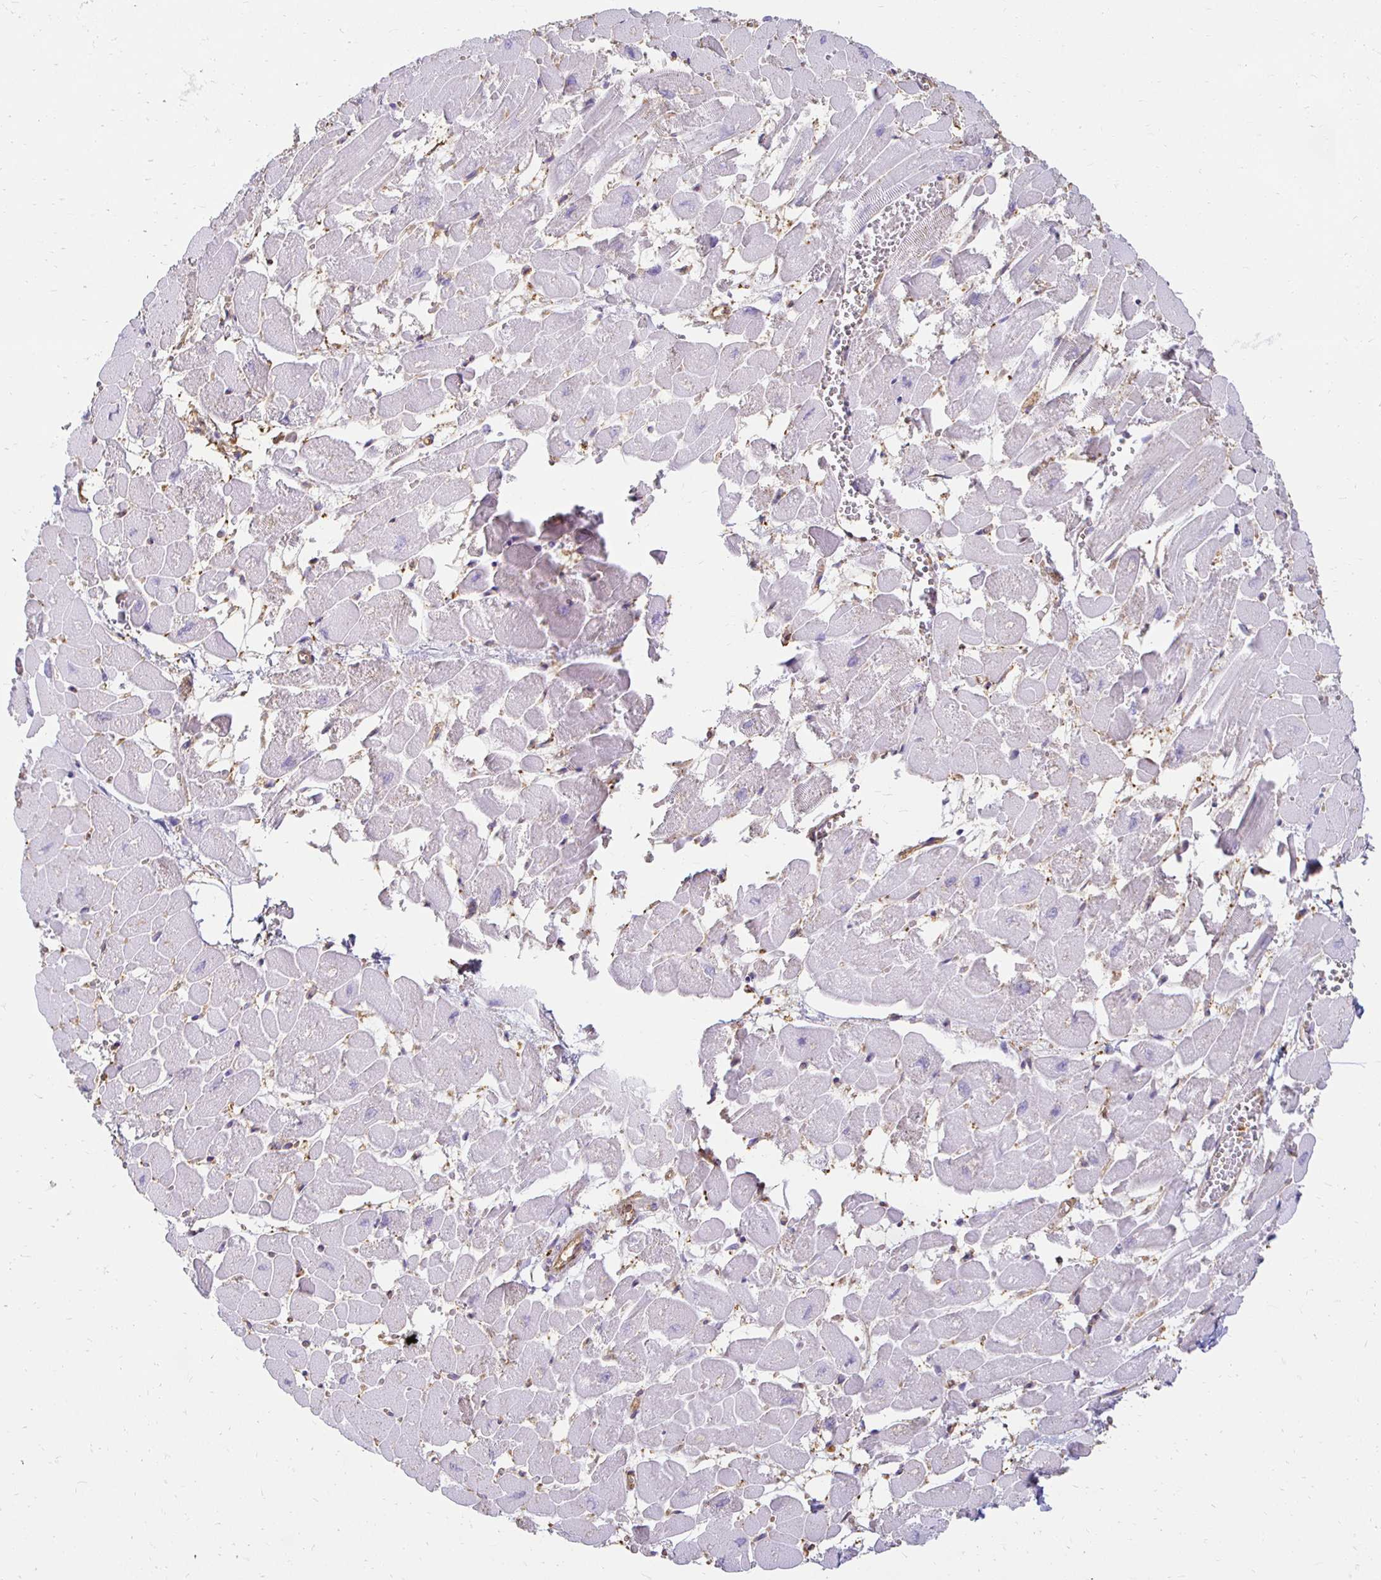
{"staining": {"intensity": "negative", "quantity": "none", "location": "none"}, "tissue": "heart muscle", "cell_type": "Cardiomyocytes", "image_type": "normal", "snomed": [{"axis": "morphology", "description": "Normal tissue, NOS"}, {"axis": "topography", "description": "Heart"}], "caption": "DAB (3,3'-diaminobenzidine) immunohistochemical staining of unremarkable human heart muscle shows no significant staining in cardiomyocytes. (DAB (3,3'-diaminobenzidine) immunohistochemistry (IHC), high magnification).", "gene": "TAS1R3", "patient": {"sex": "female", "age": 52}}